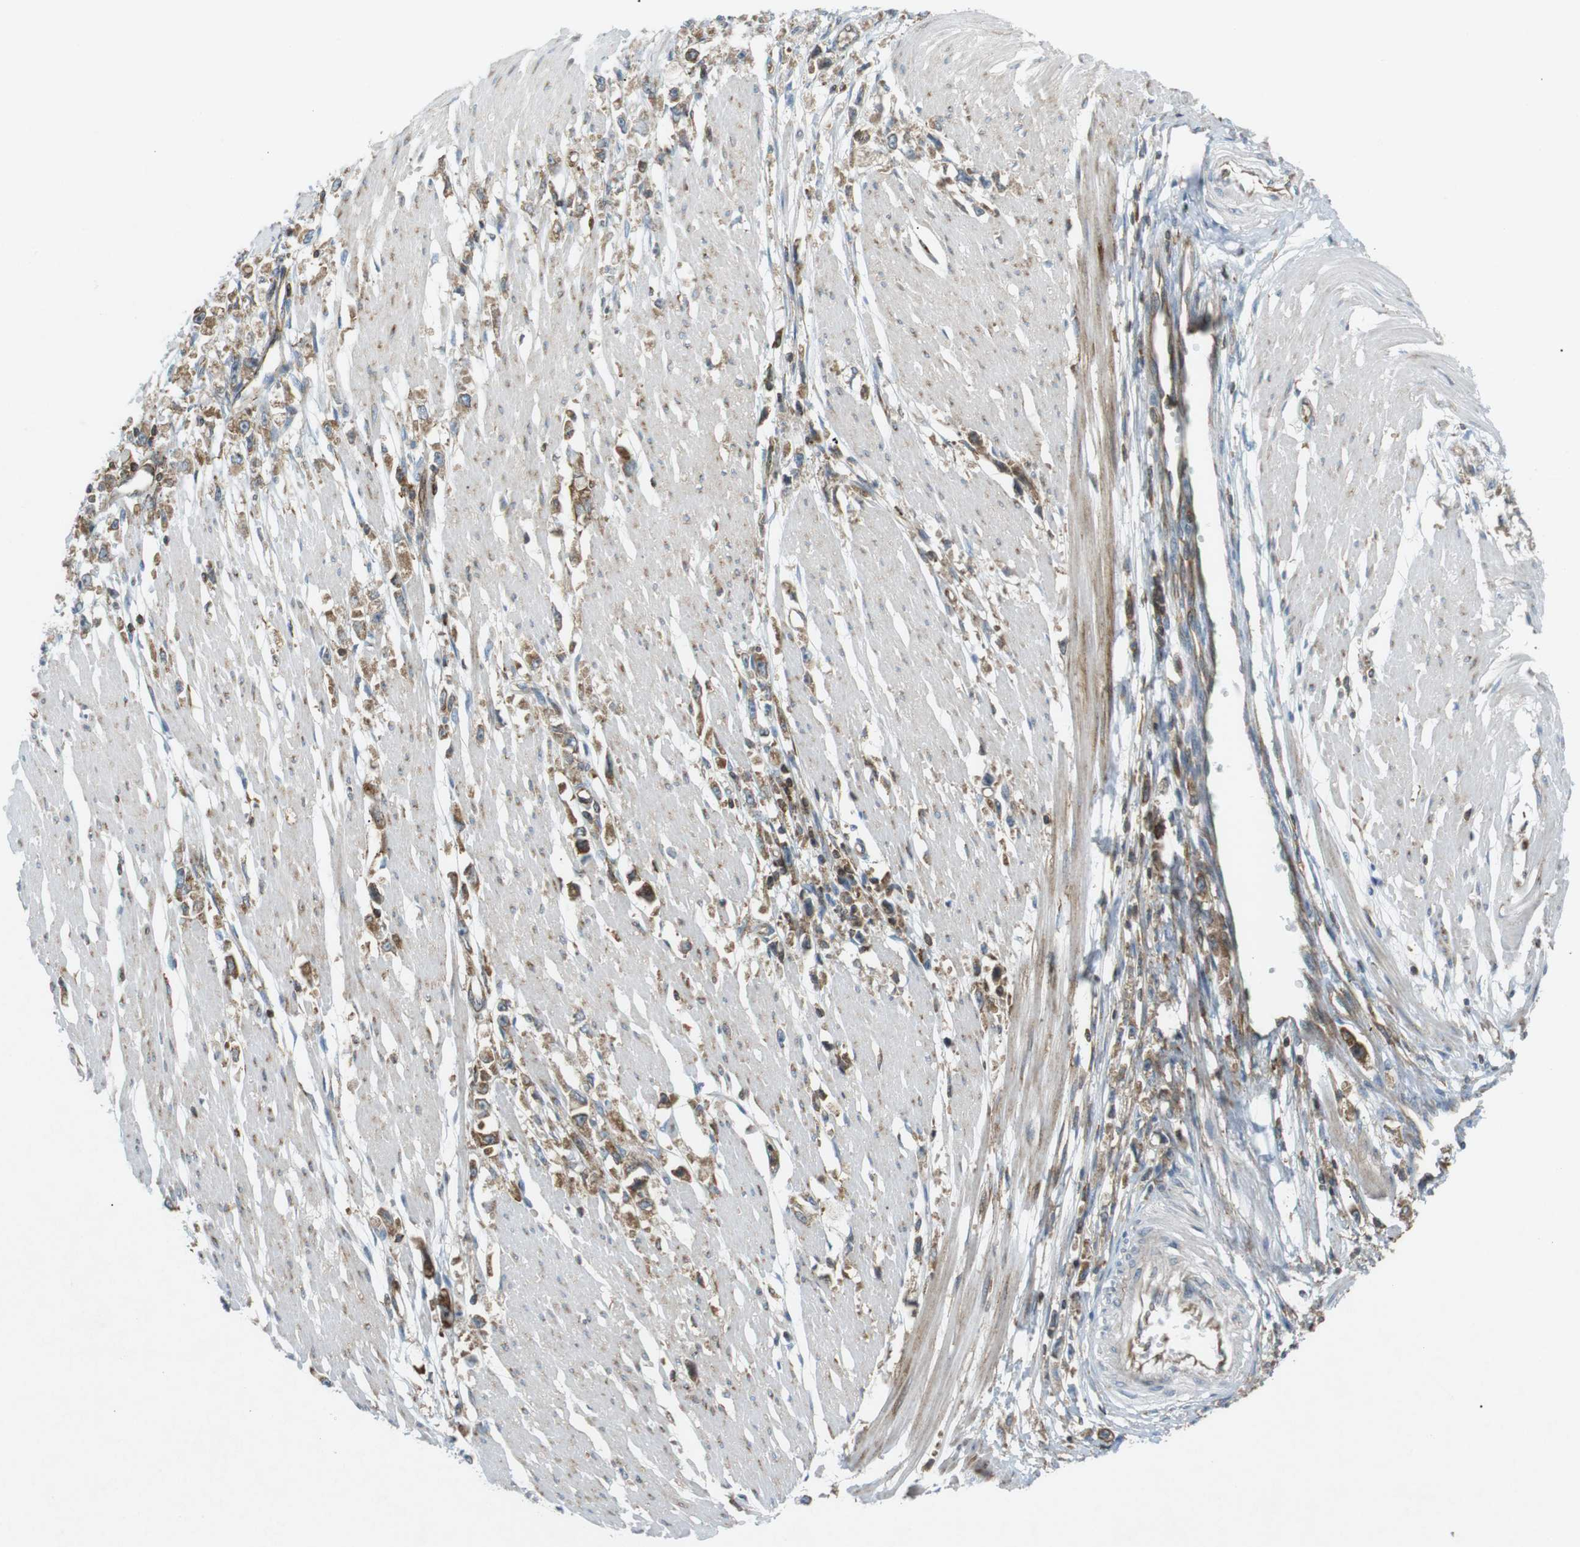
{"staining": {"intensity": "moderate", "quantity": ">75%", "location": "cytoplasmic/membranous"}, "tissue": "stomach cancer", "cell_type": "Tumor cells", "image_type": "cancer", "snomed": [{"axis": "morphology", "description": "Adenocarcinoma, NOS"}, {"axis": "topography", "description": "Stomach"}], "caption": "High-power microscopy captured an immunohistochemistry (IHC) histopathology image of stomach cancer (adenocarcinoma), revealing moderate cytoplasmic/membranous positivity in approximately >75% of tumor cells.", "gene": "FLII", "patient": {"sex": "female", "age": 59}}